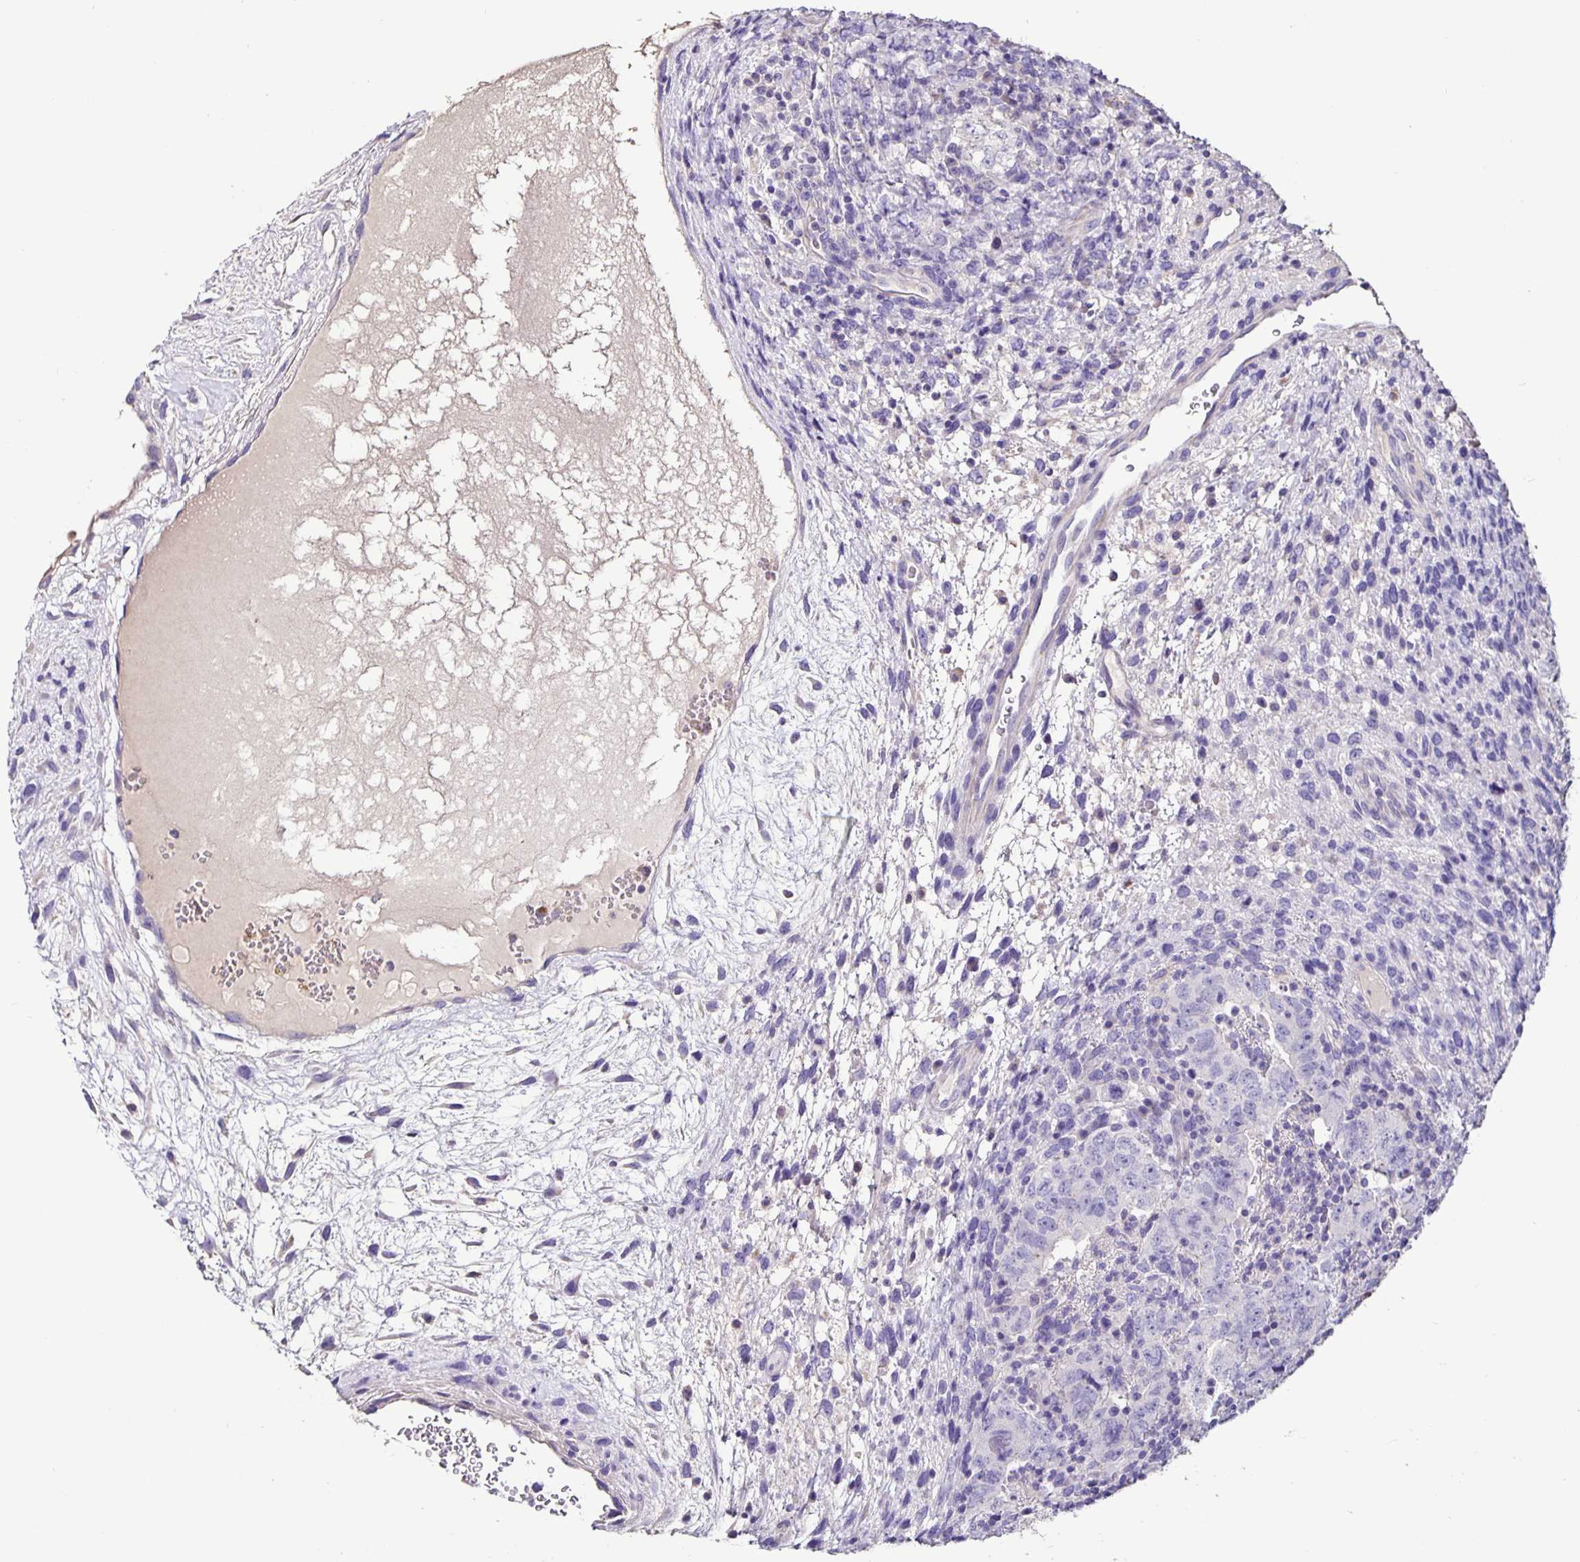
{"staining": {"intensity": "negative", "quantity": "none", "location": "none"}, "tissue": "testis cancer", "cell_type": "Tumor cells", "image_type": "cancer", "snomed": [{"axis": "morphology", "description": "Carcinoma, Embryonal, NOS"}, {"axis": "topography", "description": "Testis"}], "caption": "A photomicrograph of human testis cancer is negative for staining in tumor cells. (Stains: DAB IHC with hematoxylin counter stain, Microscopy: brightfield microscopy at high magnification).", "gene": "FCER1A", "patient": {"sex": "male", "age": 24}}